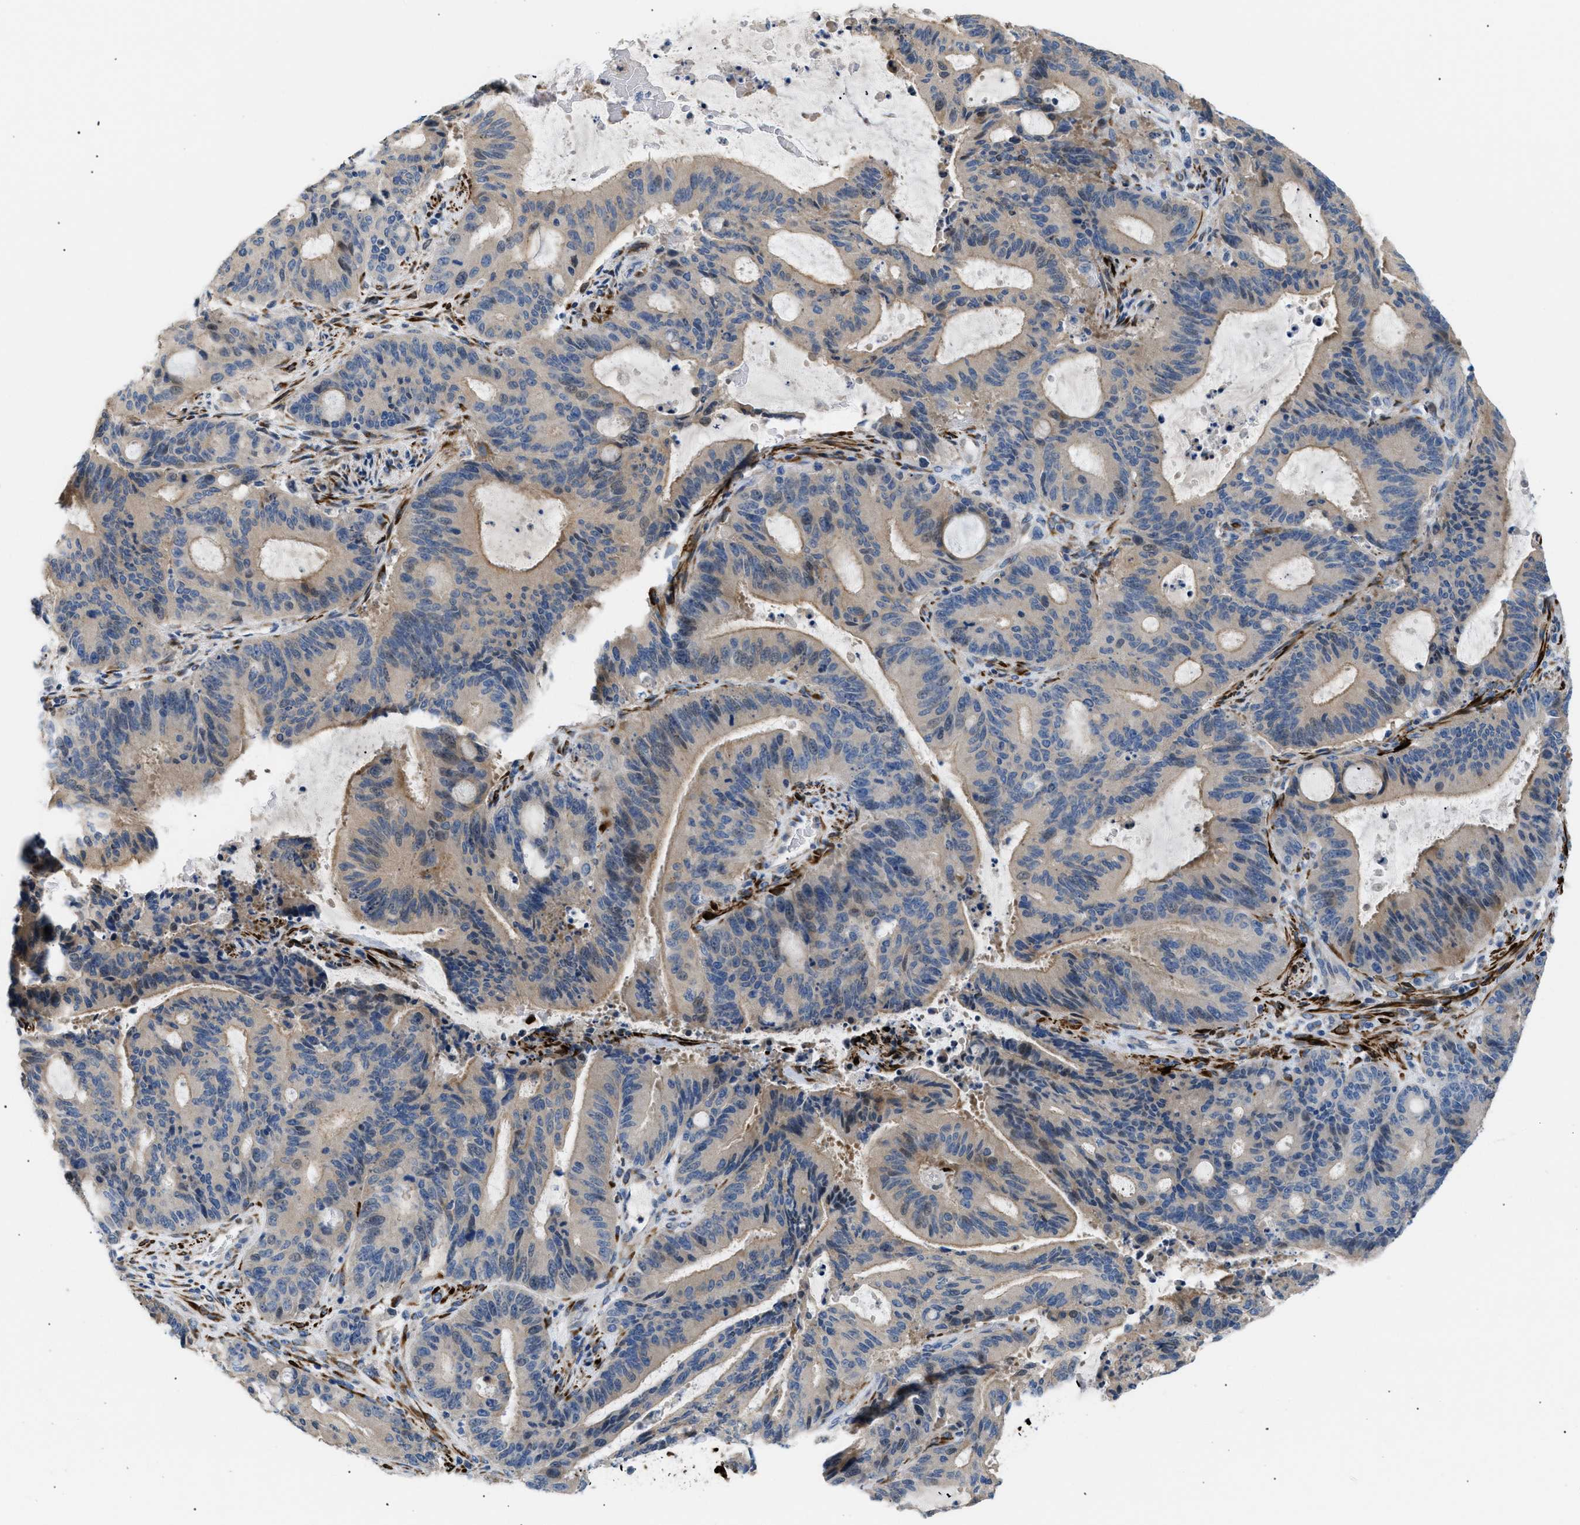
{"staining": {"intensity": "weak", "quantity": ">75%", "location": "cytoplasmic/membranous"}, "tissue": "liver cancer", "cell_type": "Tumor cells", "image_type": "cancer", "snomed": [{"axis": "morphology", "description": "Normal tissue, NOS"}, {"axis": "morphology", "description": "Cholangiocarcinoma"}, {"axis": "topography", "description": "Liver"}, {"axis": "topography", "description": "Peripheral nerve tissue"}], "caption": "Immunohistochemistry (IHC) staining of liver cancer (cholangiocarcinoma), which exhibits low levels of weak cytoplasmic/membranous staining in approximately >75% of tumor cells indicating weak cytoplasmic/membranous protein positivity. The staining was performed using DAB (3,3'-diaminobenzidine) (brown) for protein detection and nuclei were counterstained in hematoxylin (blue).", "gene": "ICA1", "patient": {"sex": "female", "age": 73}}